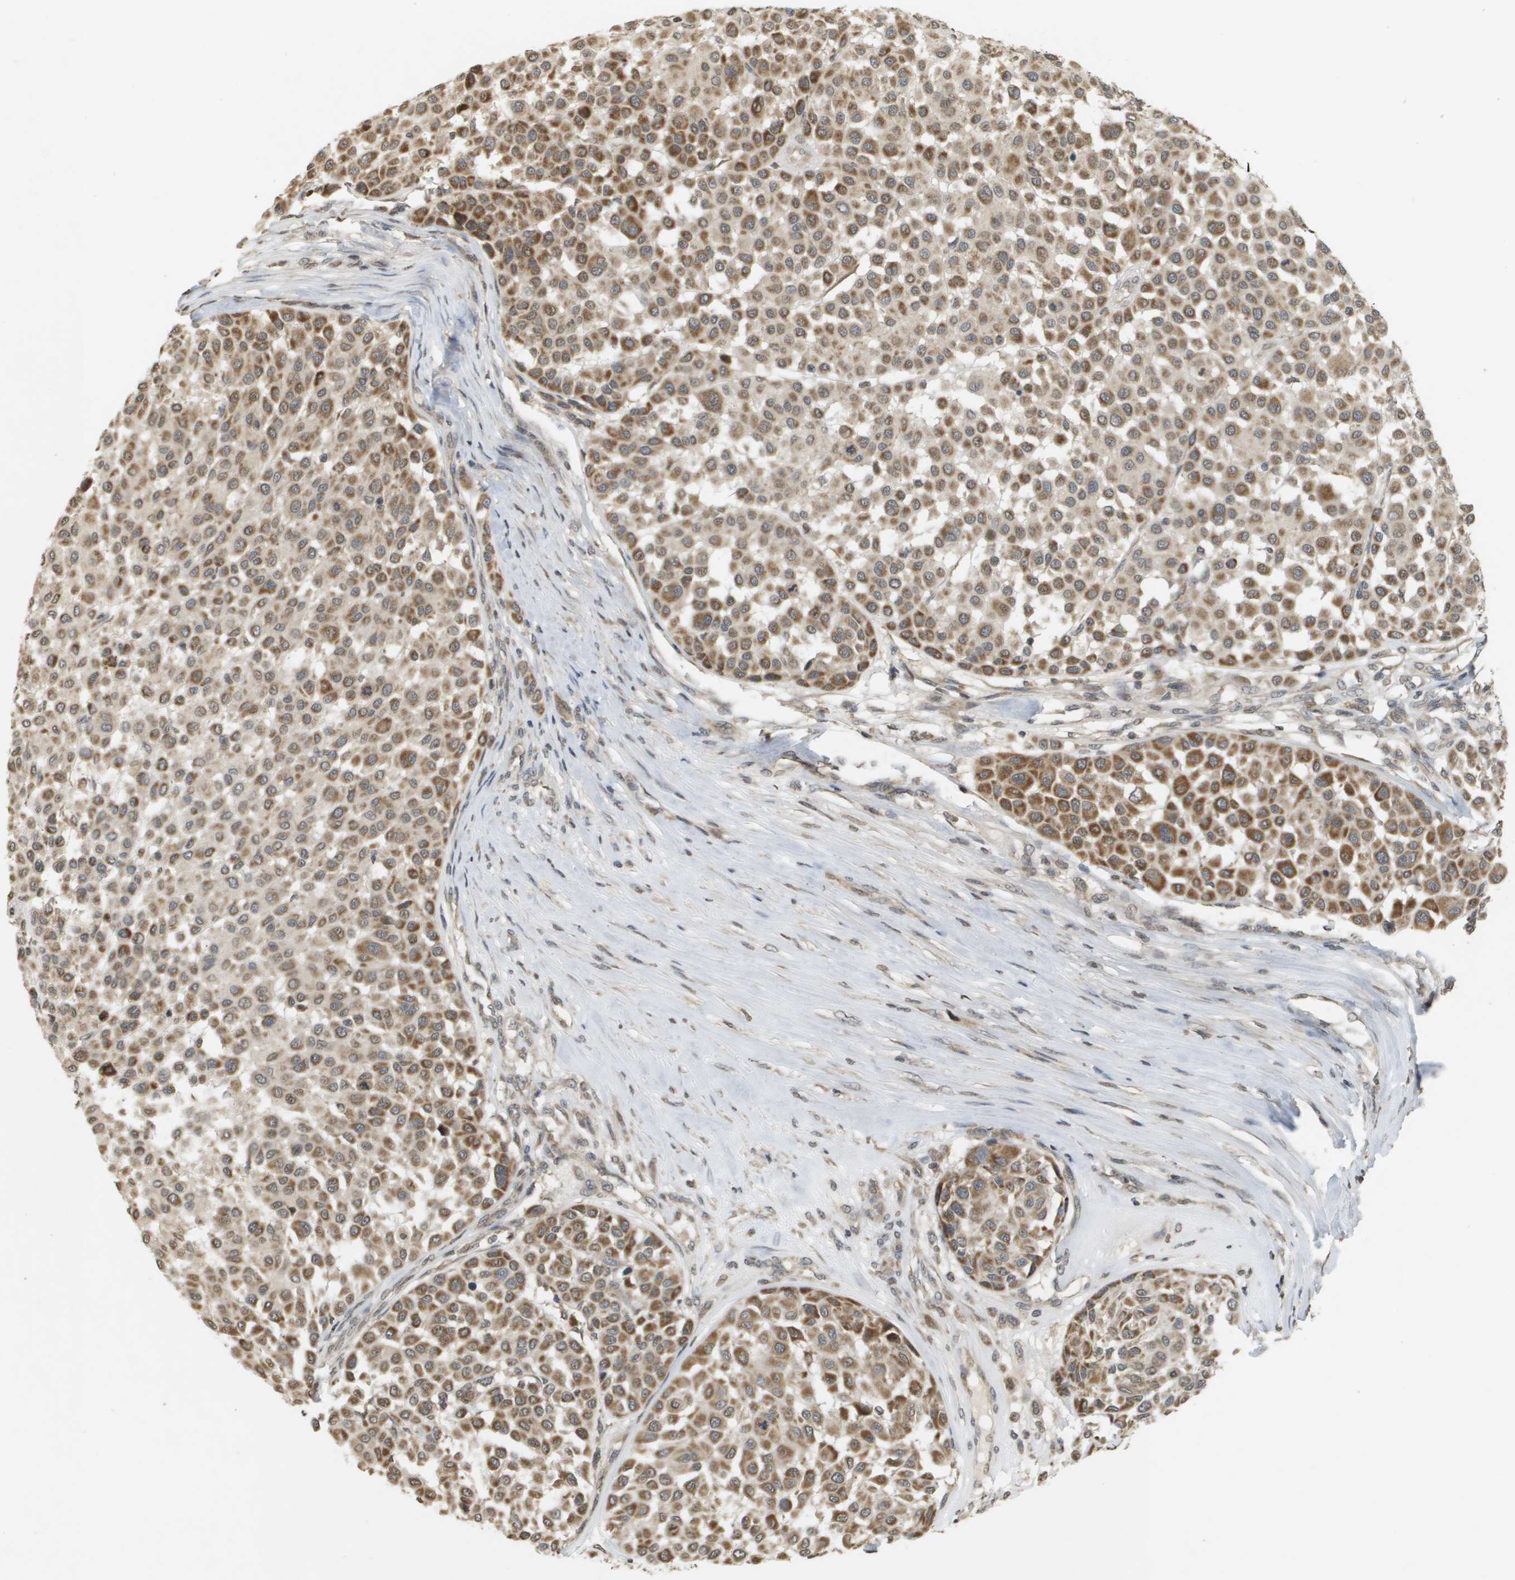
{"staining": {"intensity": "moderate", "quantity": ">75%", "location": "cytoplasmic/membranous"}, "tissue": "melanoma", "cell_type": "Tumor cells", "image_type": "cancer", "snomed": [{"axis": "morphology", "description": "Malignant melanoma, Metastatic site"}, {"axis": "topography", "description": "Soft tissue"}], "caption": "Immunohistochemistry (IHC) (DAB (3,3'-diaminobenzidine)) staining of human melanoma reveals moderate cytoplasmic/membranous protein expression in about >75% of tumor cells.", "gene": "RAB21", "patient": {"sex": "male", "age": 41}}